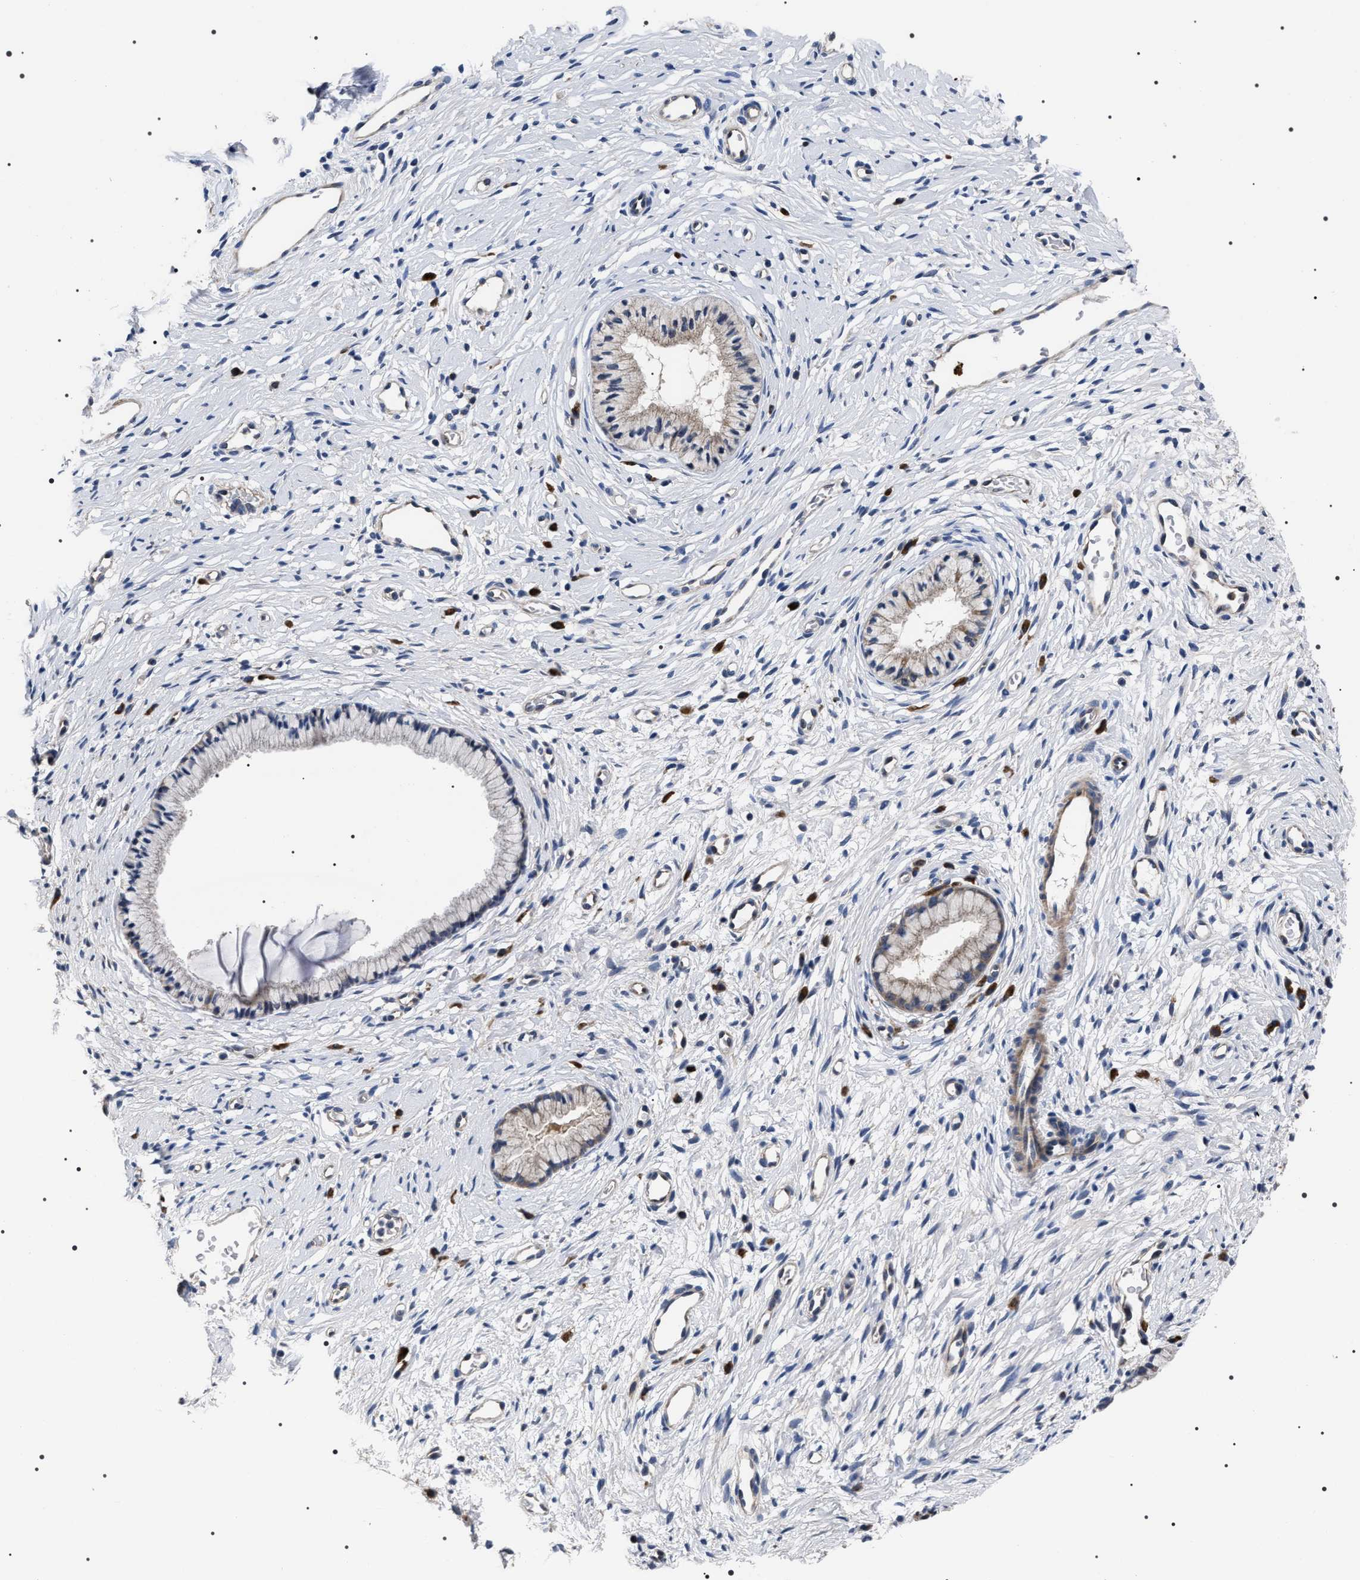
{"staining": {"intensity": "weak", "quantity": "<25%", "location": "cytoplasmic/membranous"}, "tissue": "cervix", "cell_type": "Glandular cells", "image_type": "normal", "snomed": [{"axis": "morphology", "description": "Normal tissue, NOS"}, {"axis": "topography", "description": "Cervix"}], "caption": "Glandular cells are negative for protein expression in benign human cervix. (IHC, brightfield microscopy, high magnification).", "gene": "MIS18A", "patient": {"sex": "female", "age": 77}}